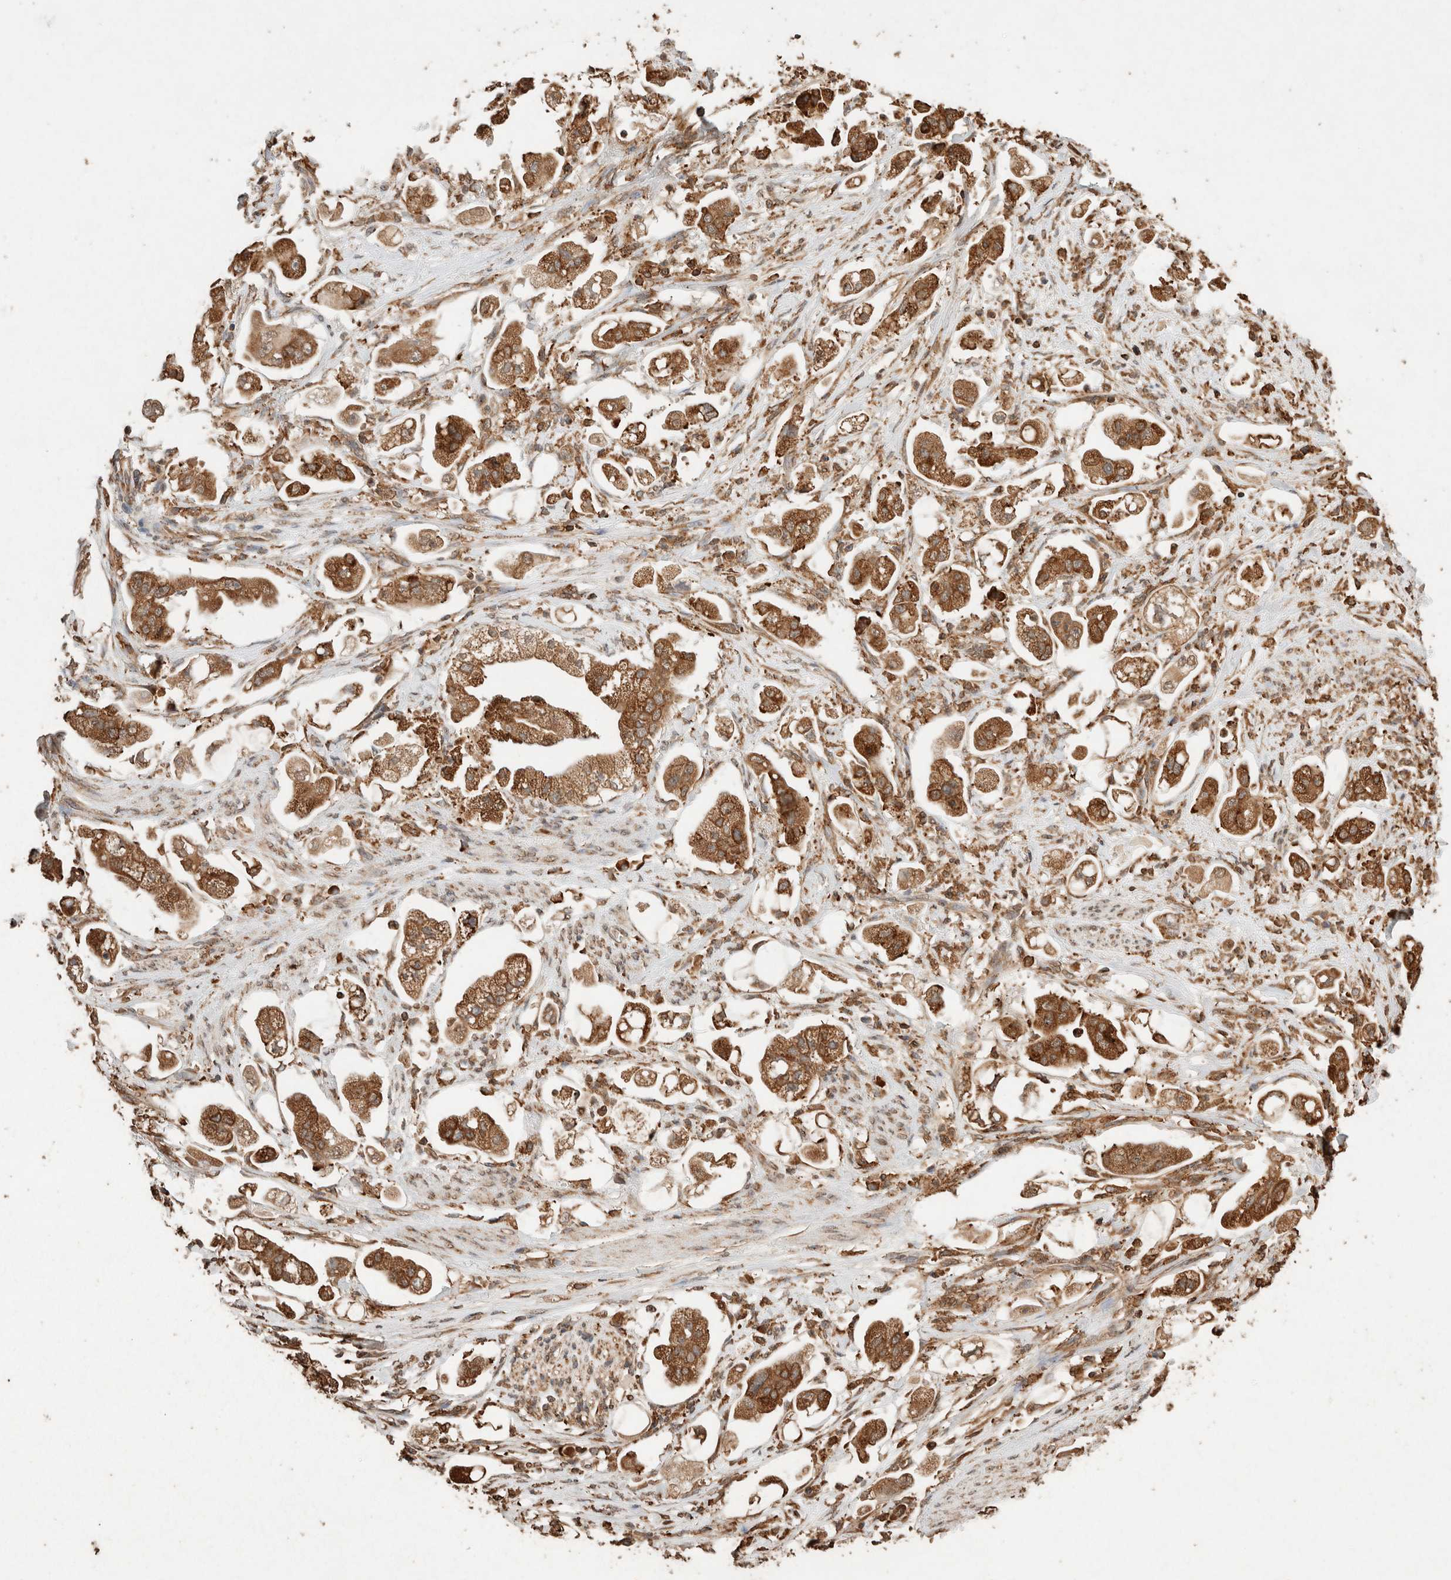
{"staining": {"intensity": "moderate", "quantity": ">75%", "location": "cytoplasmic/membranous"}, "tissue": "stomach cancer", "cell_type": "Tumor cells", "image_type": "cancer", "snomed": [{"axis": "morphology", "description": "Adenocarcinoma, NOS"}, {"axis": "topography", "description": "Stomach"}], "caption": "A brown stain highlights moderate cytoplasmic/membranous expression of a protein in human stomach cancer (adenocarcinoma) tumor cells.", "gene": "ERAP1", "patient": {"sex": "male", "age": 62}}